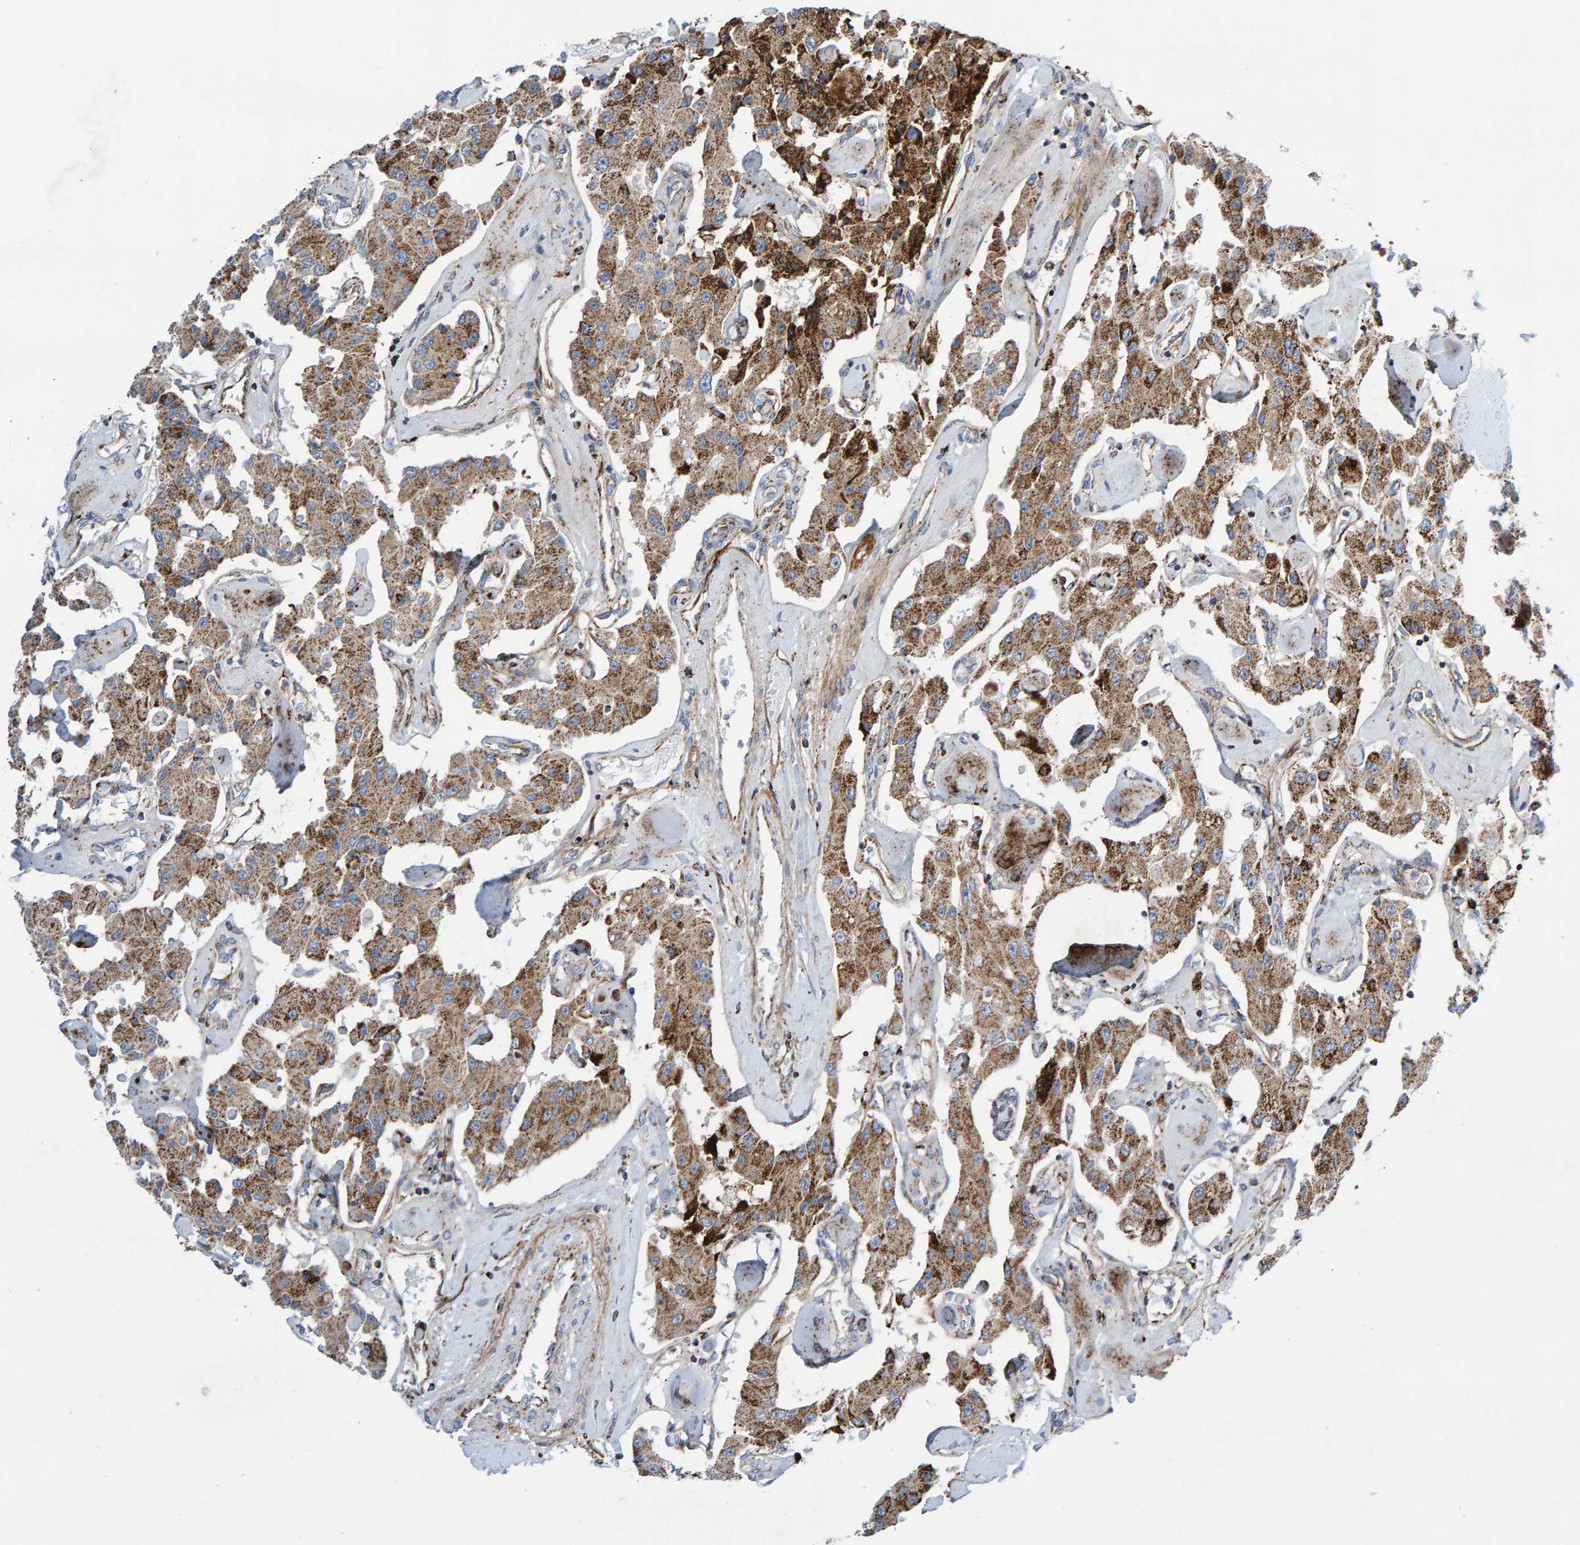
{"staining": {"intensity": "moderate", "quantity": ">75%", "location": "cytoplasmic/membranous"}, "tissue": "carcinoid", "cell_type": "Tumor cells", "image_type": "cancer", "snomed": [{"axis": "morphology", "description": "Carcinoid, malignant, NOS"}, {"axis": "topography", "description": "Pancreas"}], "caption": "Approximately >75% of tumor cells in carcinoid (malignant) show moderate cytoplasmic/membranous protein positivity as visualized by brown immunohistochemical staining.", "gene": "GGTA1", "patient": {"sex": "male", "age": 41}}